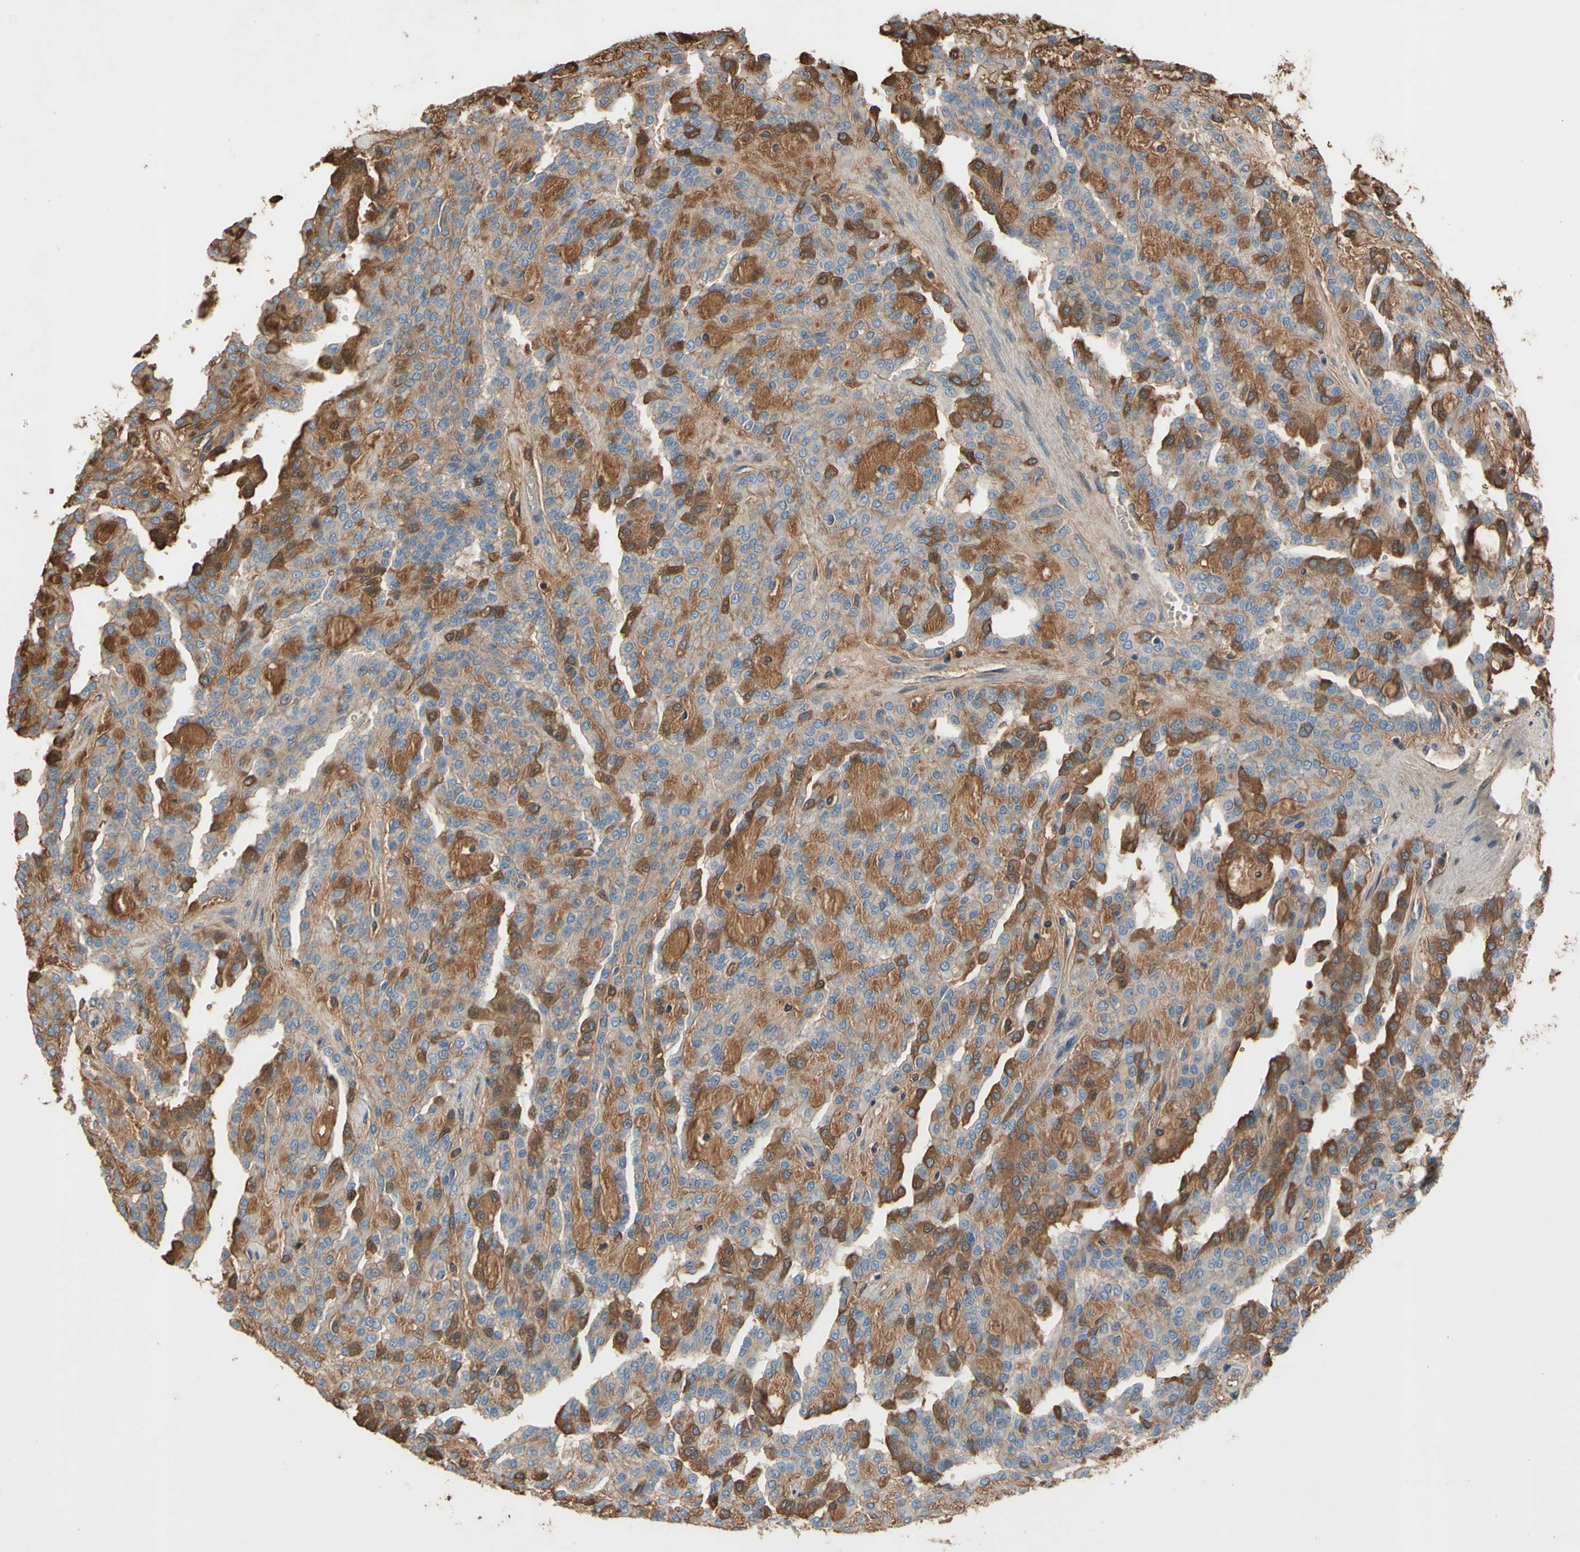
{"staining": {"intensity": "moderate", "quantity": "25%-75%", "location": "cytoplasmic/membranous"}, "tissue": "renal cancer", "cell_type": "Tumor cells", "image_type": "cancer", "snomed": [{"axis": "morphology", "description": "Adenocarcinoma, NOS"}, {"axis": "topography", "description": "Kidney"}], "caption": "Renal cancer (adenocarcinoma) tissue demonstrates moderate cytoplasmic/membranous staining in approximately 25%-75% of tumor cells", "gene": "TIMP2", "patient": {"sex": "male", "age": 63}}